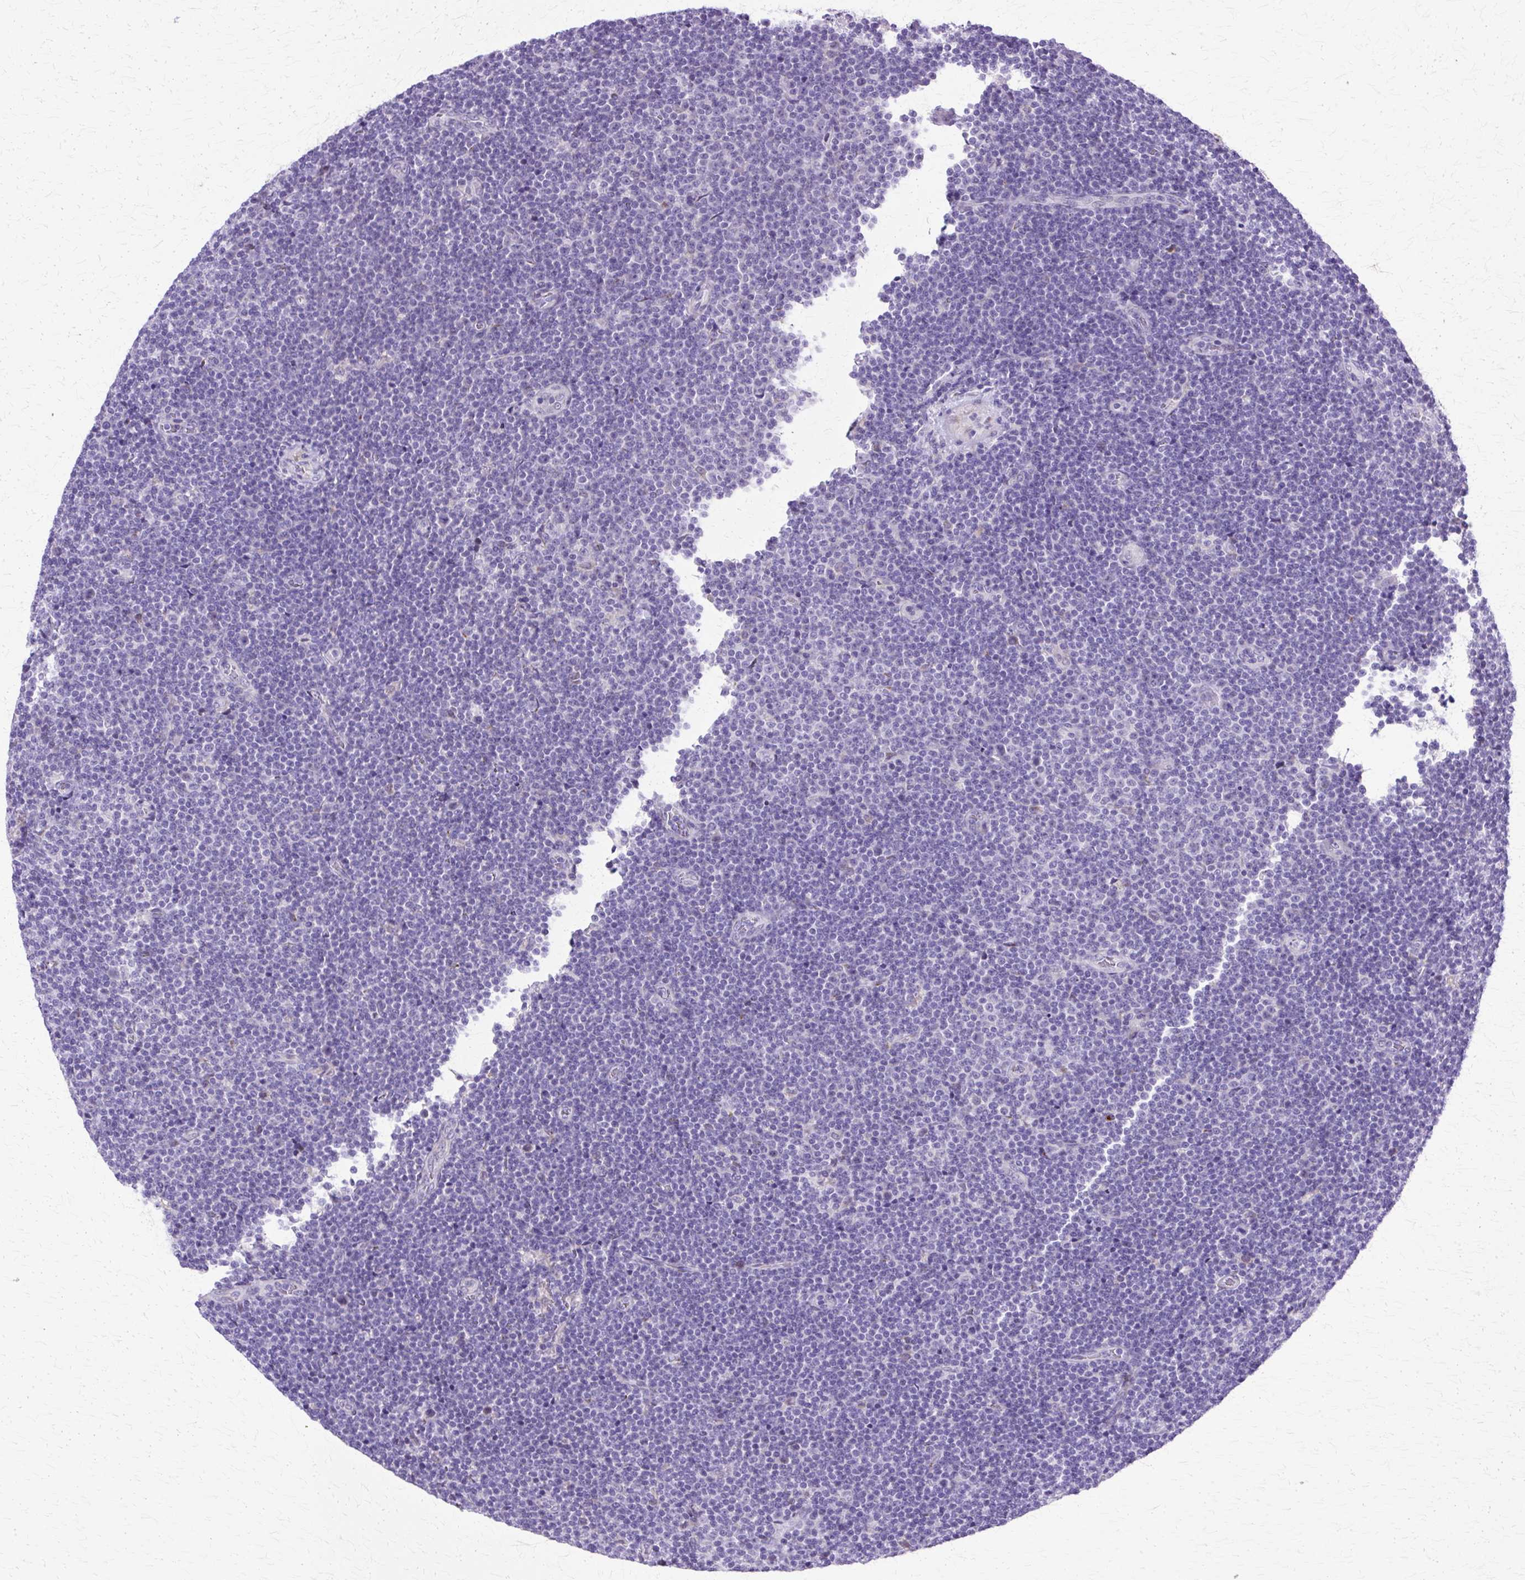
{"staining": {"intensity": "negative", "quantity": "none", "location": "none"}, "tissue": "lymphoma", "cell_type": "Tumor cells", "image_type": "cancer", "snomed": [{"axis": "morphology", "description": "Malignant lymphoma, non-Hodgkin's type, Low grade"}, {"axis": "topography", "description": "Lymph node"}], "caption": "Immunohistochemistry histopathology image of neoplastic tissue: human lymphoma stained with DAB displays no significant protein positivity in tumor cells. (DAB immunohistochemistry, high magnification).", "gene": "TBC1D3G", "patient": {"sex": "male", "age": 48}}